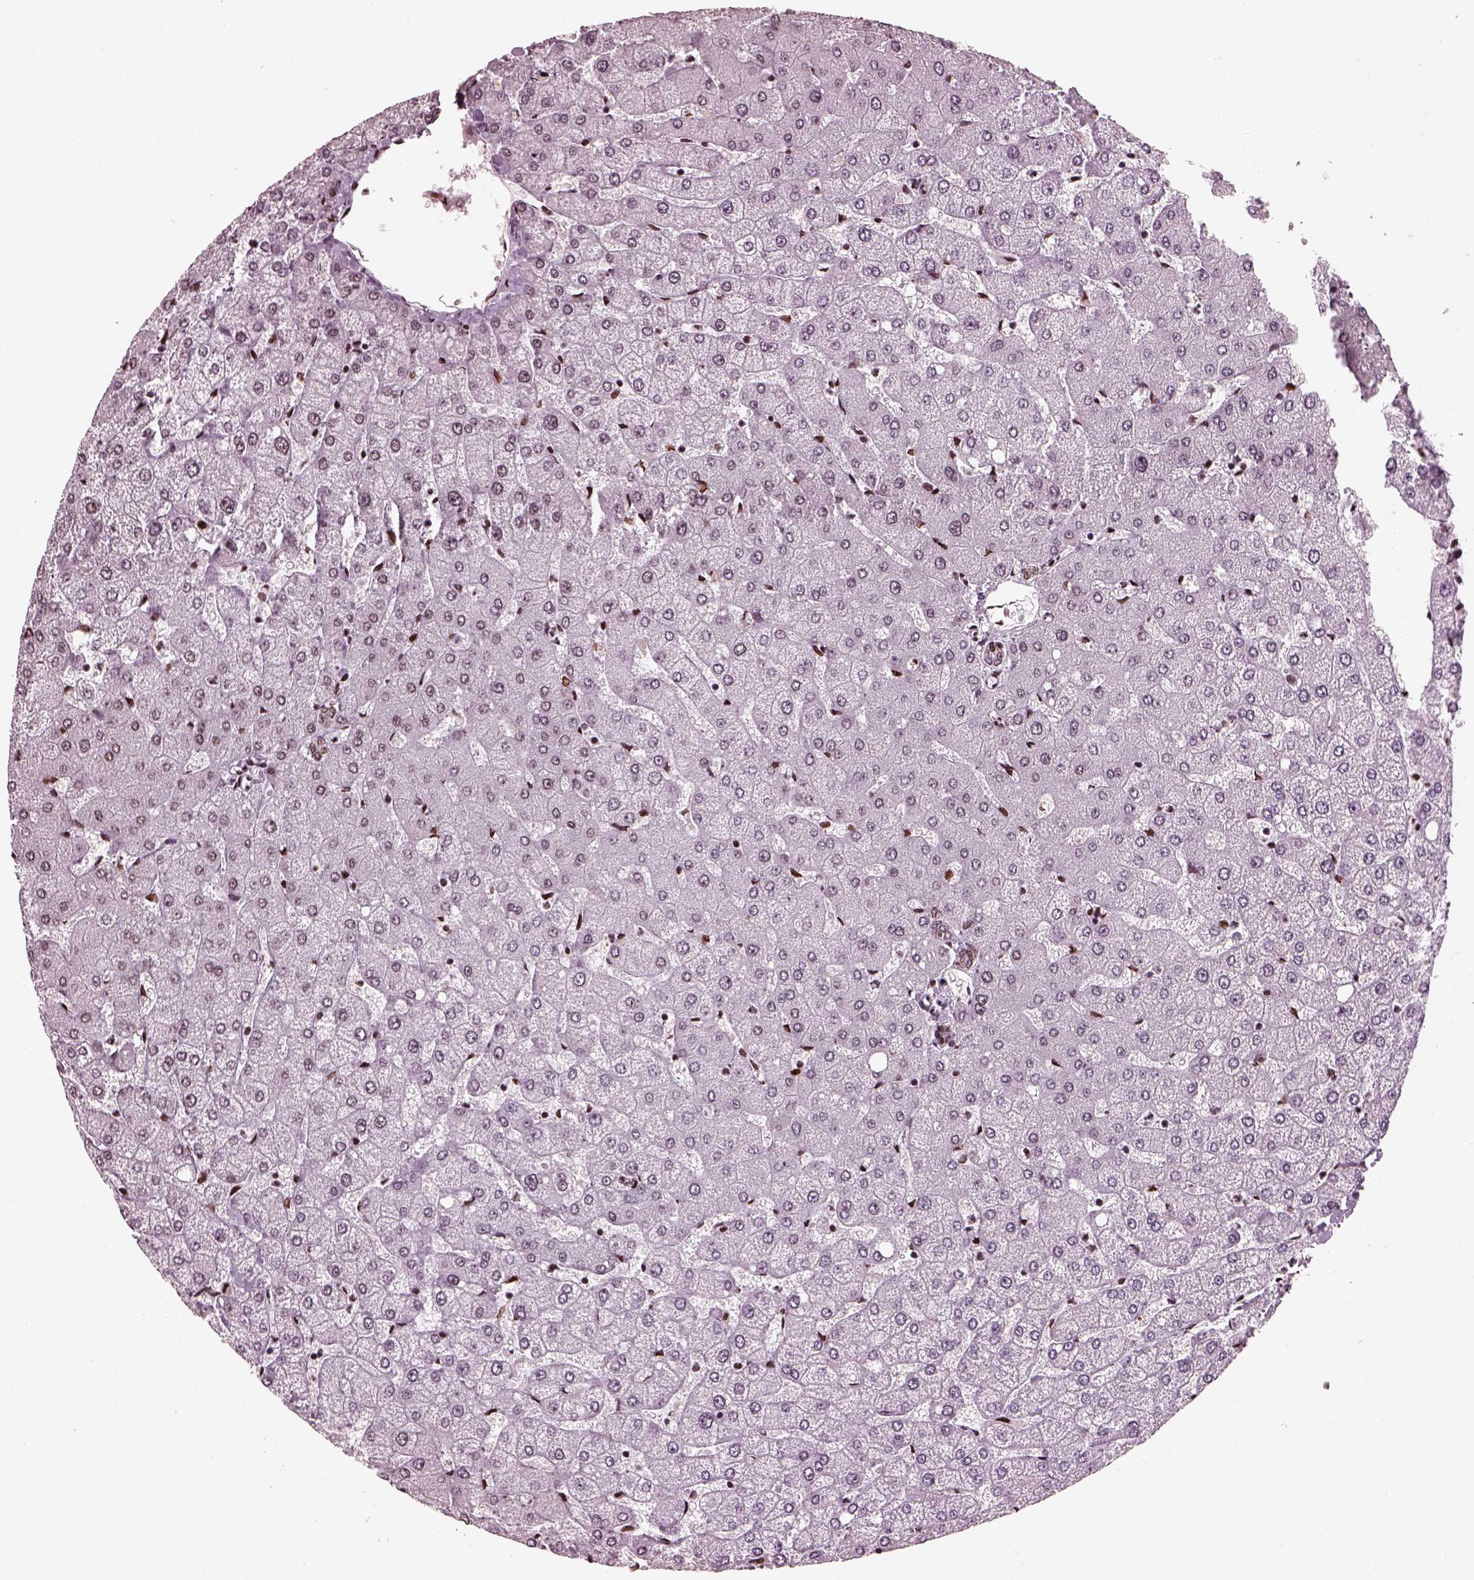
{"staining": {"intensity": "moderate", "quantity": ">75%", "location": "nuclear"}, "tissue": "liver", "cell_type": "Cholangiocytes", "image_type": "normal", "snomed": [{"axis": "morphology", "description": "Normal tissue, NOS"}, {"axis": "topography", "description": "Liver"}], "caption": "Brown immunohistochemical staining in benign human liver displays moderate nuclear expression in approximately >75% of cholangiocytes.", "gene": "CBFA2T3", "patient": {"sex": "female", "age": 54}}